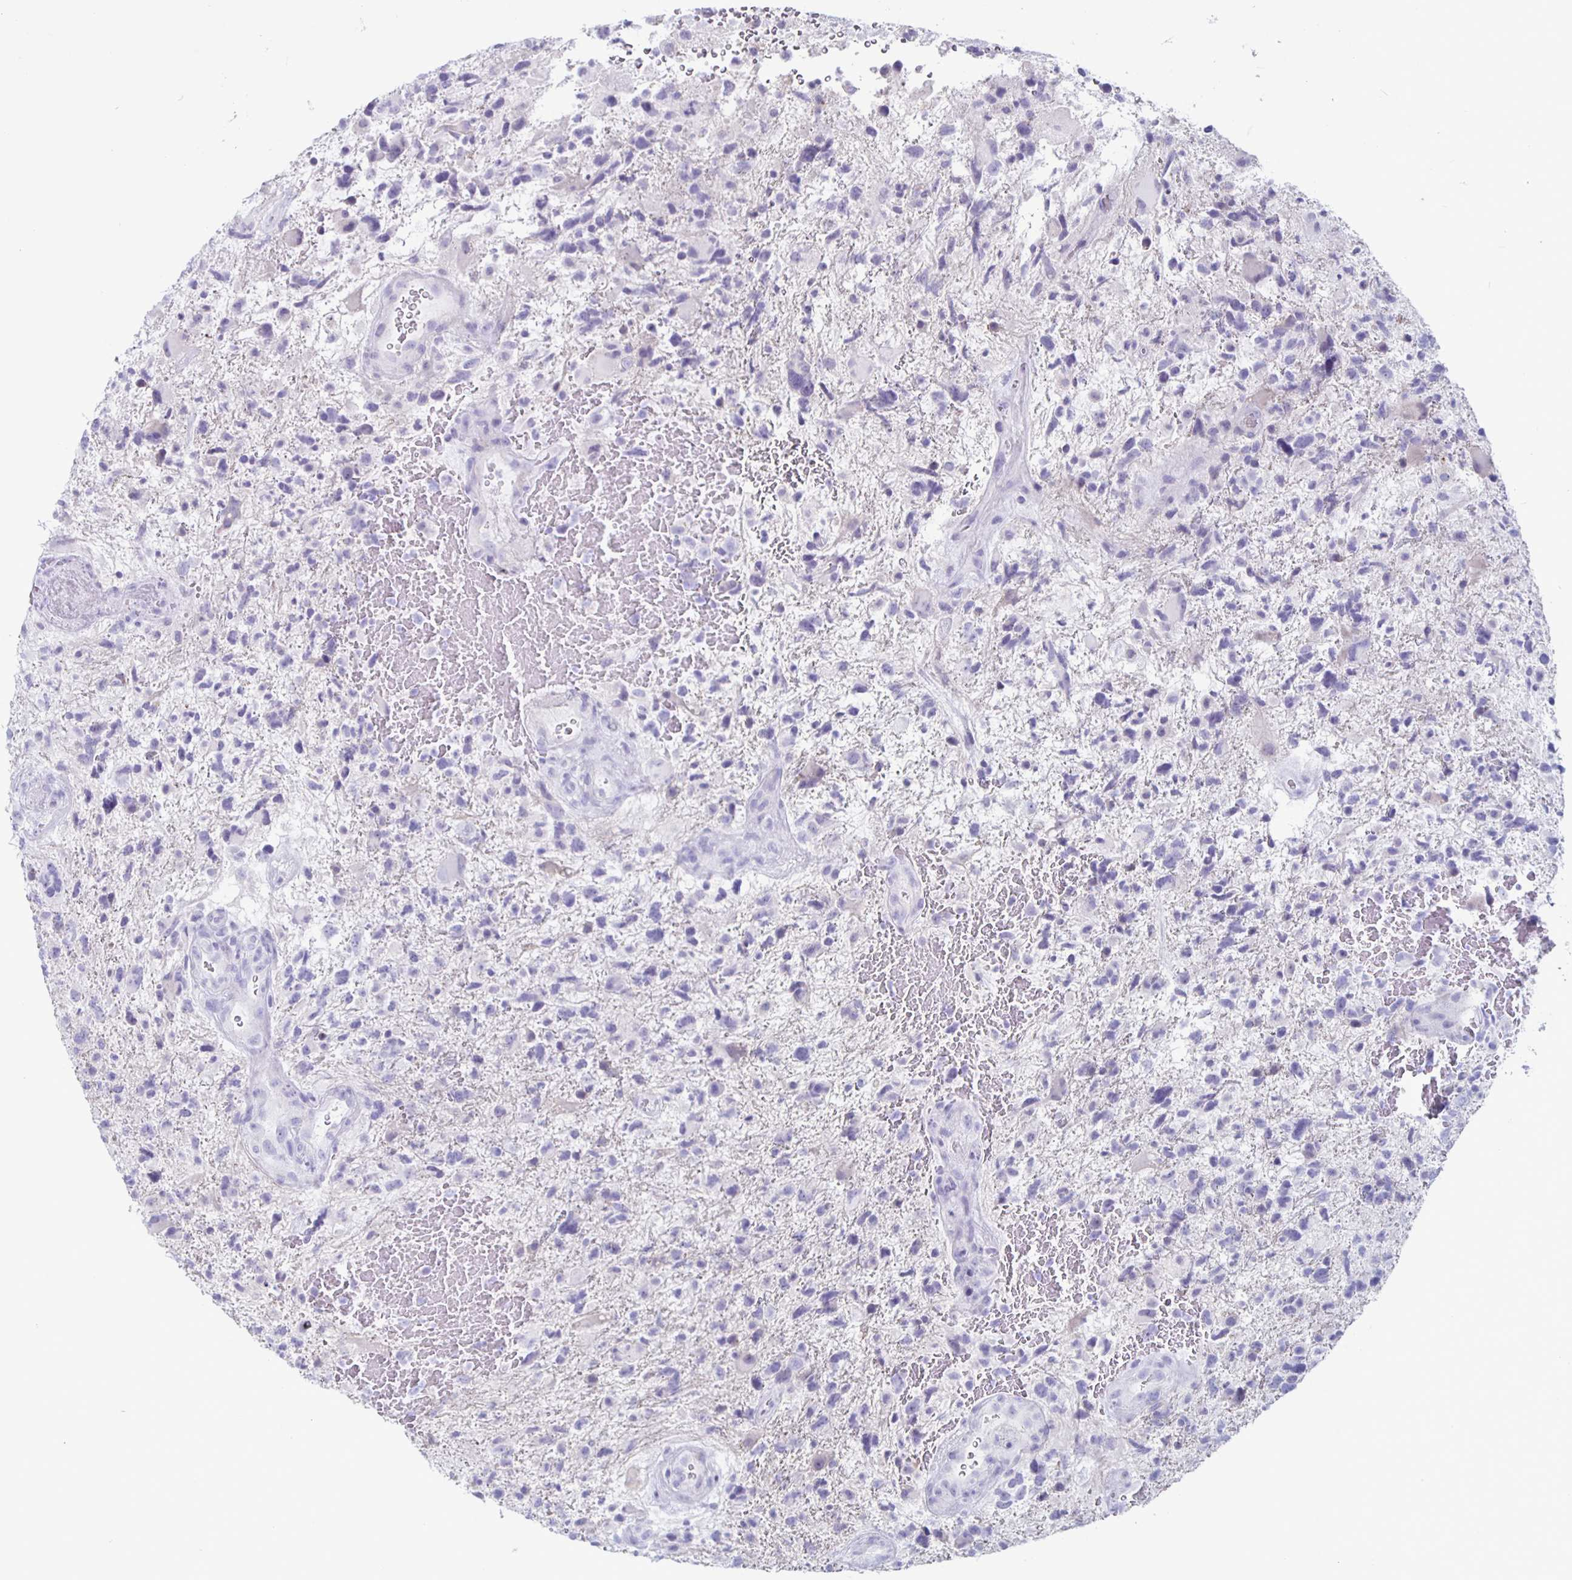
{"staining": {"intensity": "negative", "quantity": "none", "location": "none"}, "tissue": "glioma", "cell_type": "Tumor cells", "image_type": "cancer", "snomed": [{"axis": "morphology", "description": "Glioma, malignant, High grade"}, {"axis": "topography", "description": "Brain"}], "caption": "Immunohistochemistry (IHC) micrograph of human malignant high-grade glioma stained for a protein (brown), which shows no positivity in tumor cells.", "gene": "GZMK", "patient": {"sex": "female", "age": 71}}